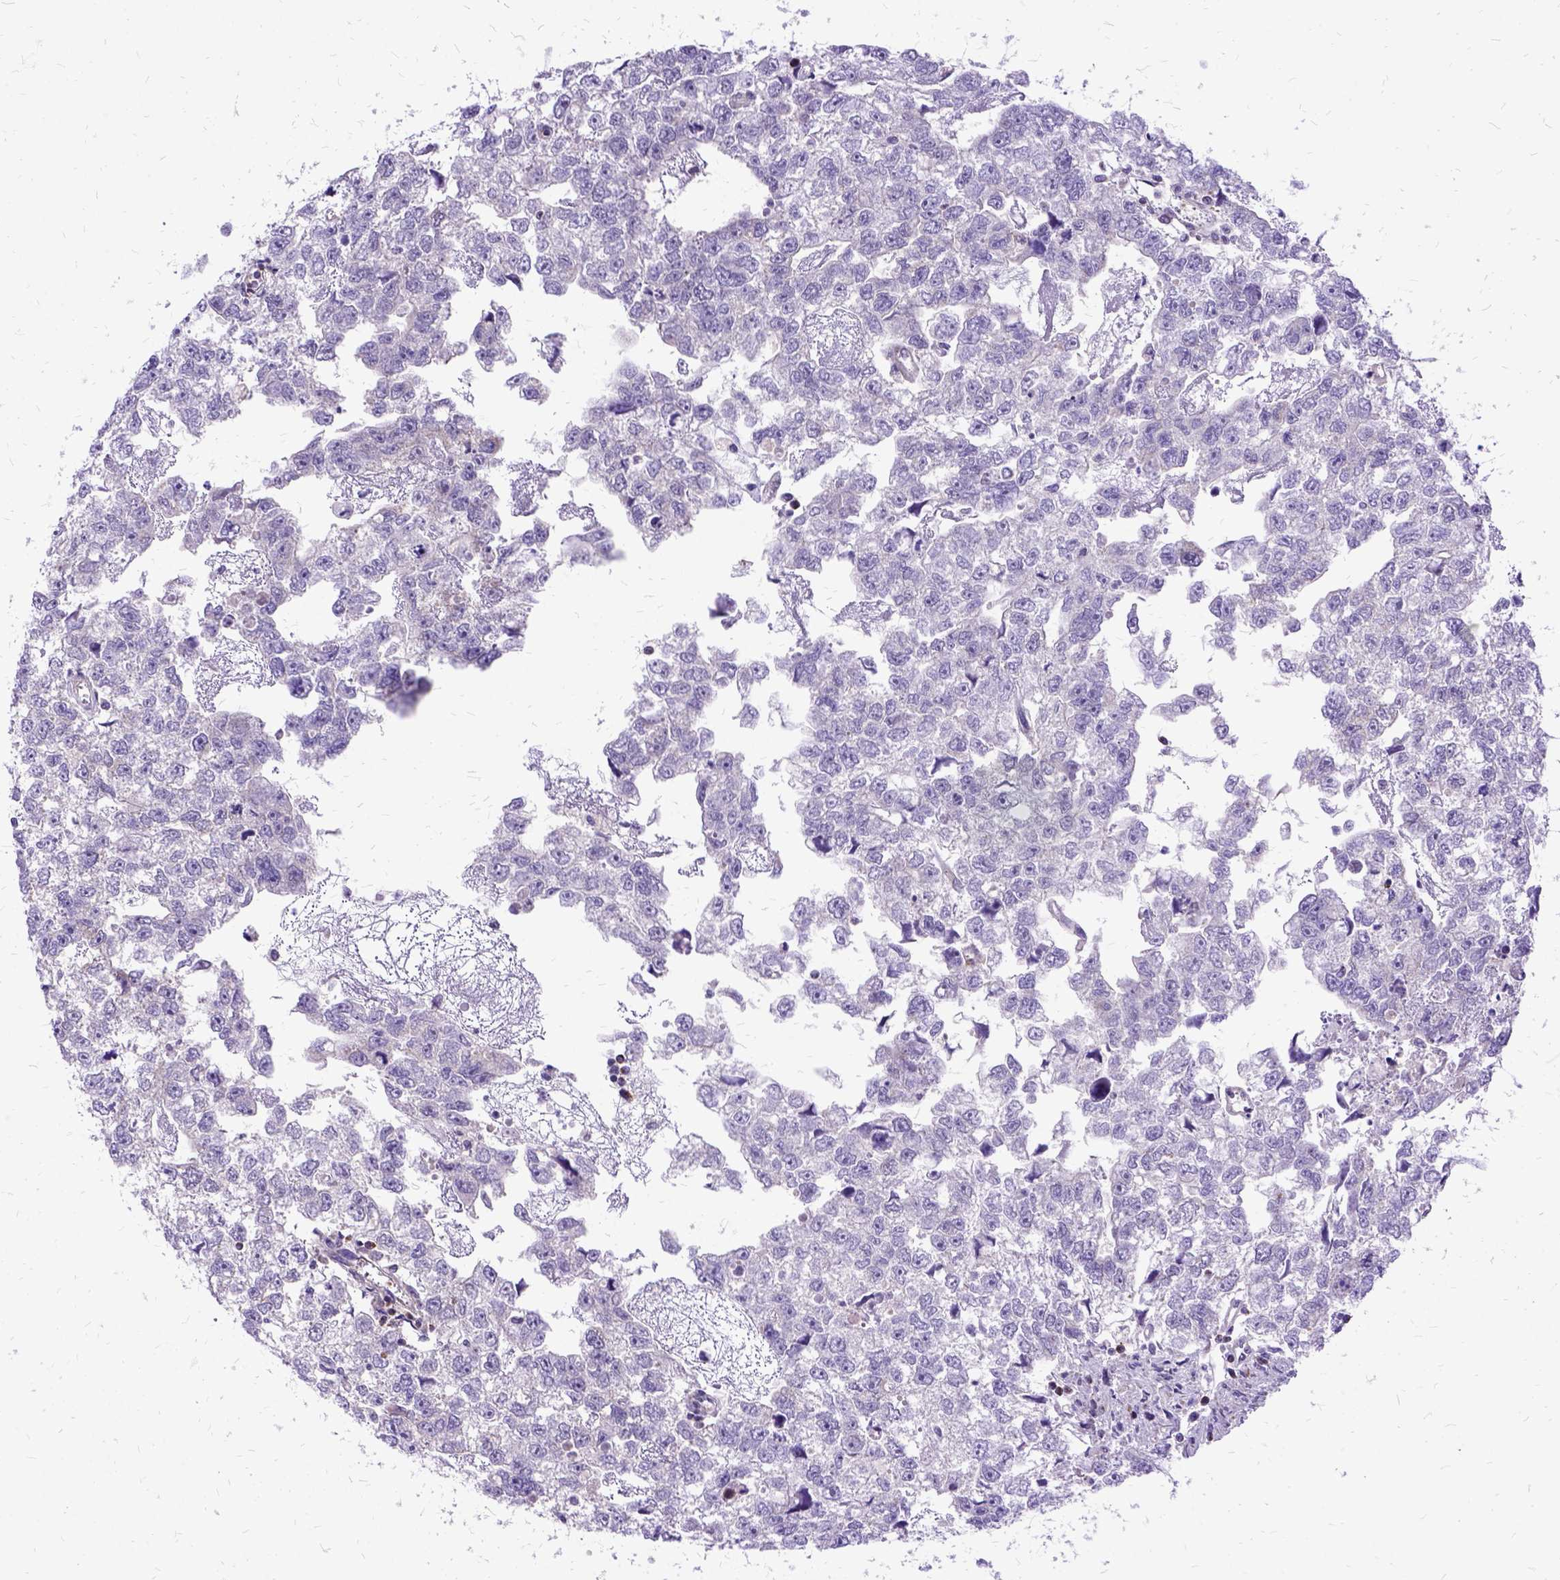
{"staining": {"intensity": "negative", "quantity": "none", "location": "none"}, "tissue": "testis cancer", "cell_type": "Tumor cells", "image_type": "cancer", "snomed": [{"axis": "morphology", "description": "Carcinoma, Embryonal, NOS"}, {"axis": "morphology", "description": "Teratoma, malignant, NOS"}, {"axis": "topography", "description": "Testis"}], "caption": "The IHC histopathology image has no significant positivity in tumor cells of testis cancer (embryonal carcinoma) tissue.", "gene": "OXCT1", "patient": {"sex": "male", "age": 44}}